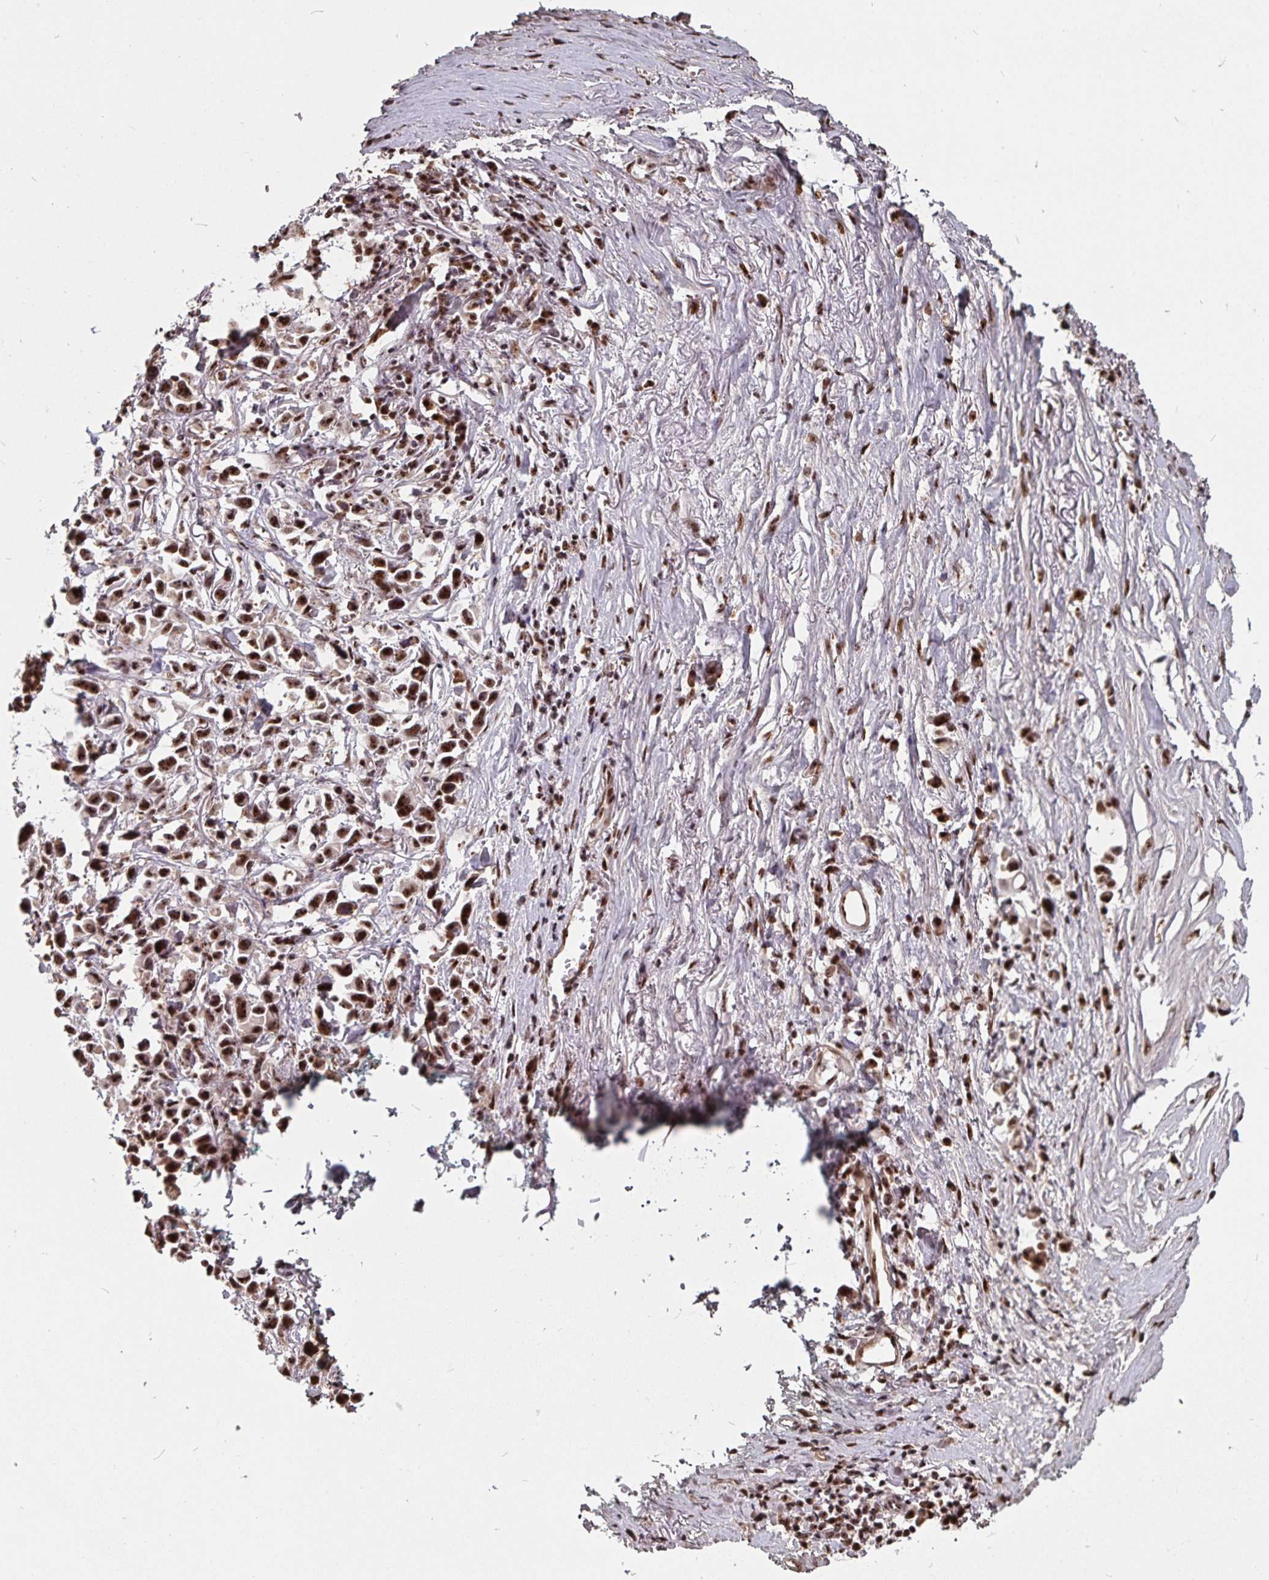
{"staining": {"intensity": "strong", "quantity": ">75%", "location": "nuclear"}, "tissue": "stomach cancer", "cell_type": "Tumor cells", "image_type": "cancer", "snomed": [{"axis": "morphology", "description": "Adenocarcinoma, NOS"}, {"axis": "topography", "description": "Stomach"}], "caption": "A histopathology image of human stomach cancer (adenocarcinoma) stained for a protein reveals strong nuclear brown staining in tumor cells. The staining was performed using DAB, with brown indicating positive protein expression. Nuclei are stained blue with hematoxylin.", "gene": "LAS1L", "patient": {"sex": "female", "age": 81}}